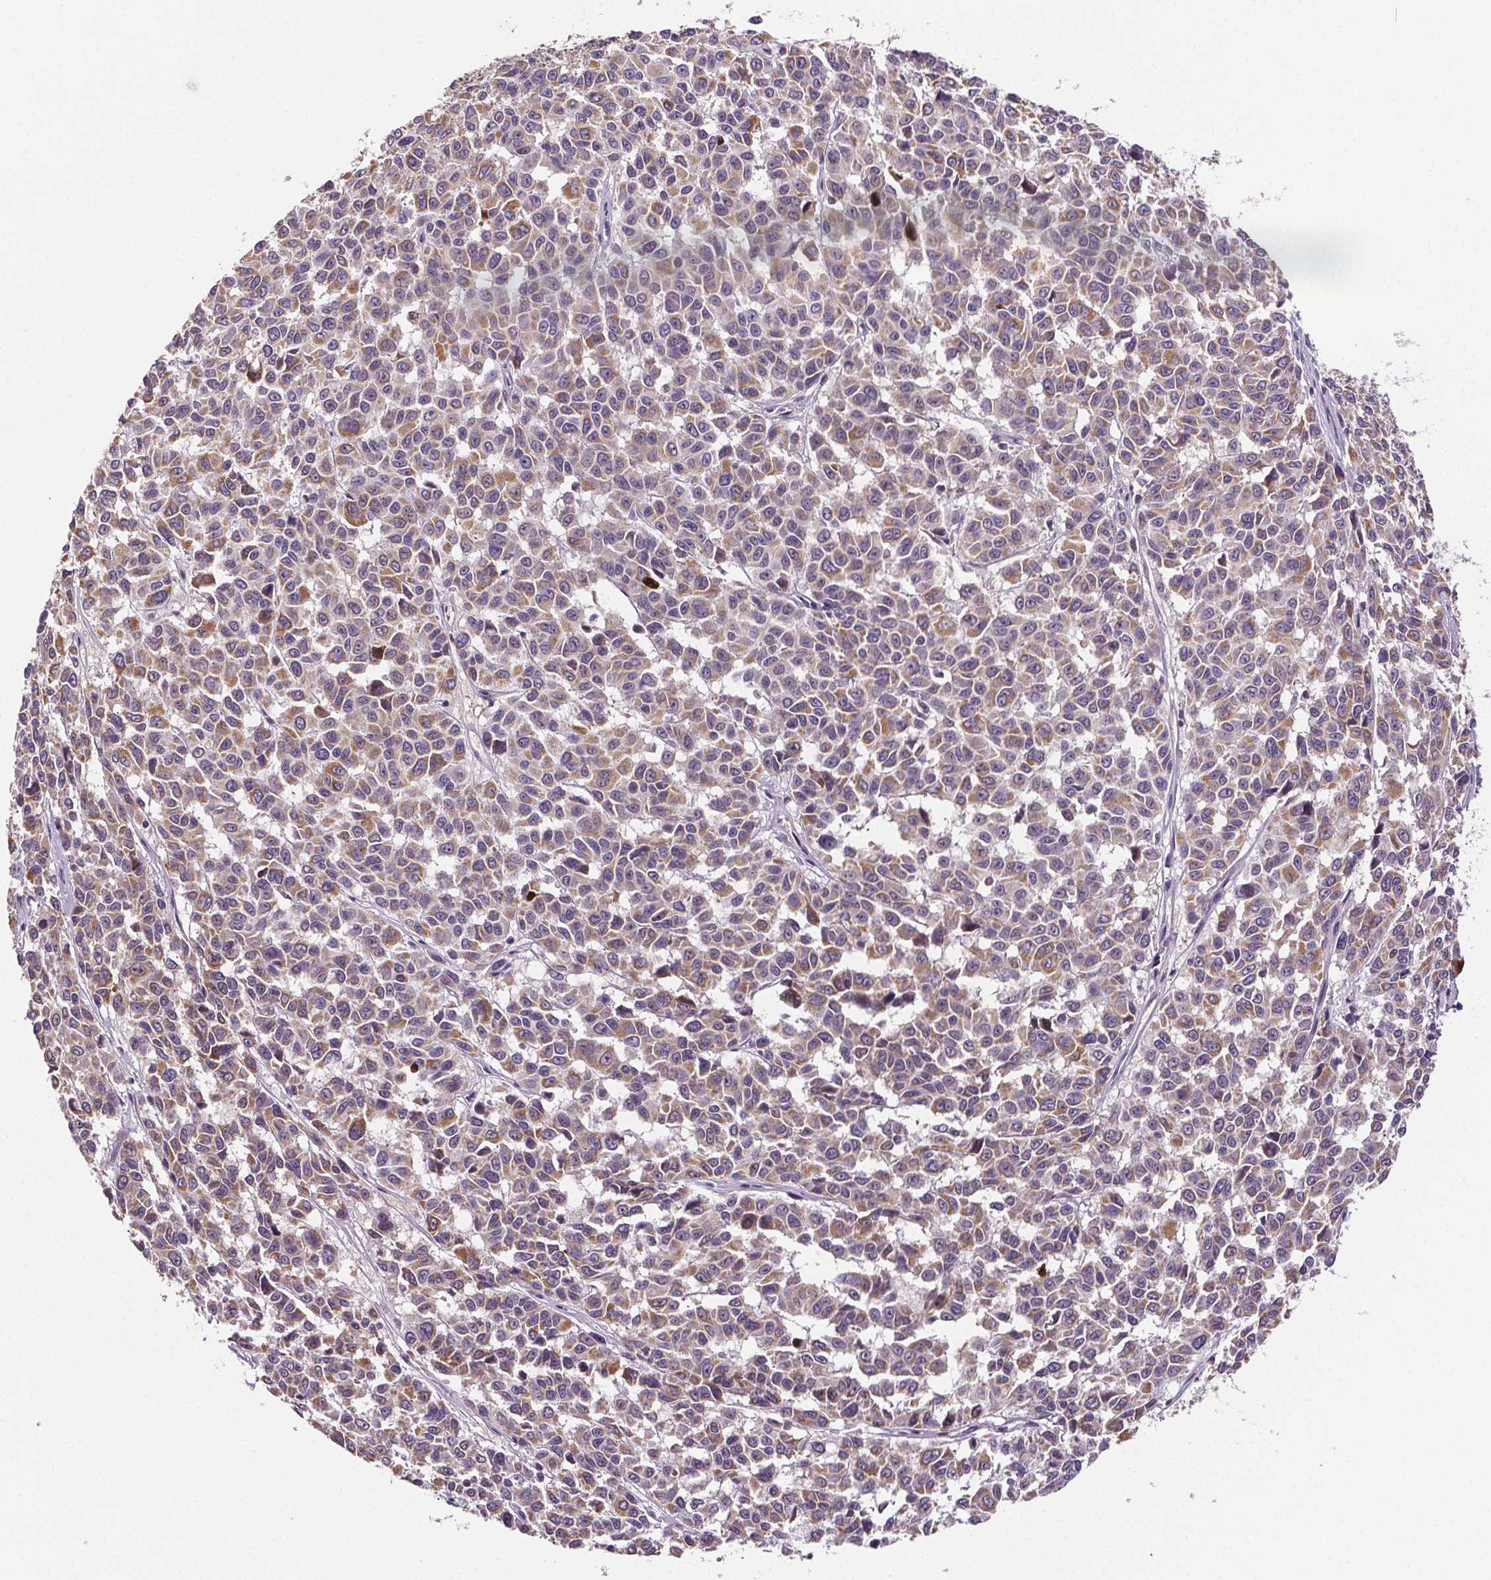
{"staining": {"intensity": "weak", "quantity": ">75%", "location": "cytoplasmic/membranous"}, "tissue": "melanoma", "cell_type": "Tumor cells", "image_type": "cancer", "snomed": [{"axis": "morphology", "description": "Malignant melanoma, NOS"}, {"axis": "topography", "description": "Skin"}], "caption": "A brown stain labels weak cytoplasmic/membranous staining of a protein in human melanoma tumor cells. (brown staining indicates protein expression, while blue staining denotes nuclei).", "gene": "SUCLA2", "patient": {"sex": "female", "age": 66}}